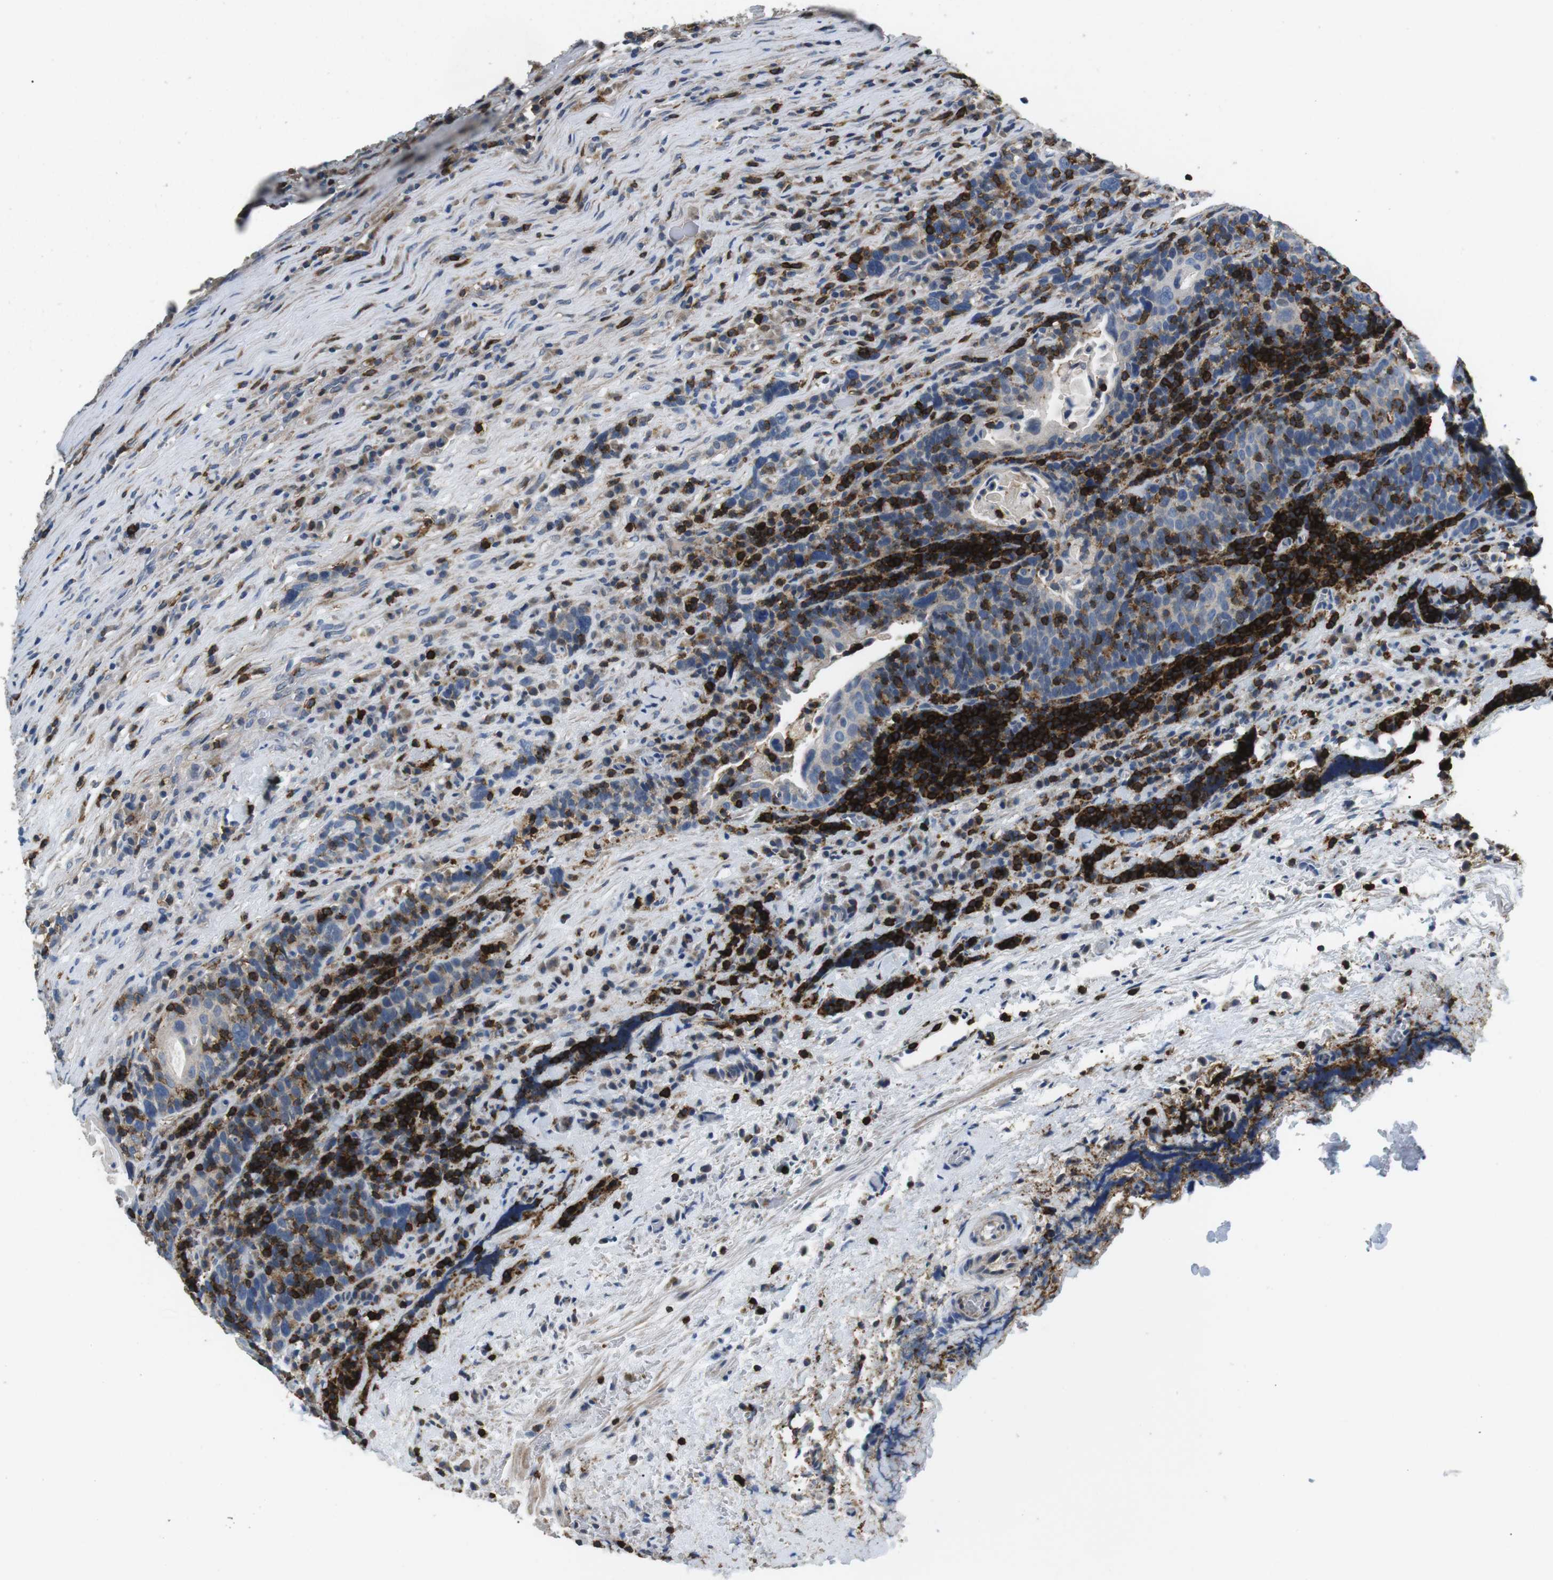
{"staining": {"intensity": "negative", "quantity": "none", "location": "none"}, "tissue": "head and neck cancer", "cell_type": "Tumor cells", "image_type": "cancer", "snomed": [{"axis": "morphology", "description": "Squamous cell carcinoma, NOS"}, {"axis": "morphology", "description": "Squamous cell carcinoma, metastatic, NOS"}, {"axis": "topography", "description": "Lymph node"}, {"axis": "topography", "description": "Head-Neck"}], "caption": "DAB immunohistochemical staining of human head and neck metastatic squamous cell carcinoma displays no significant expression in tumor cells.", "gene": "CD6", "patient": {"sex": "male", "age": 62}}